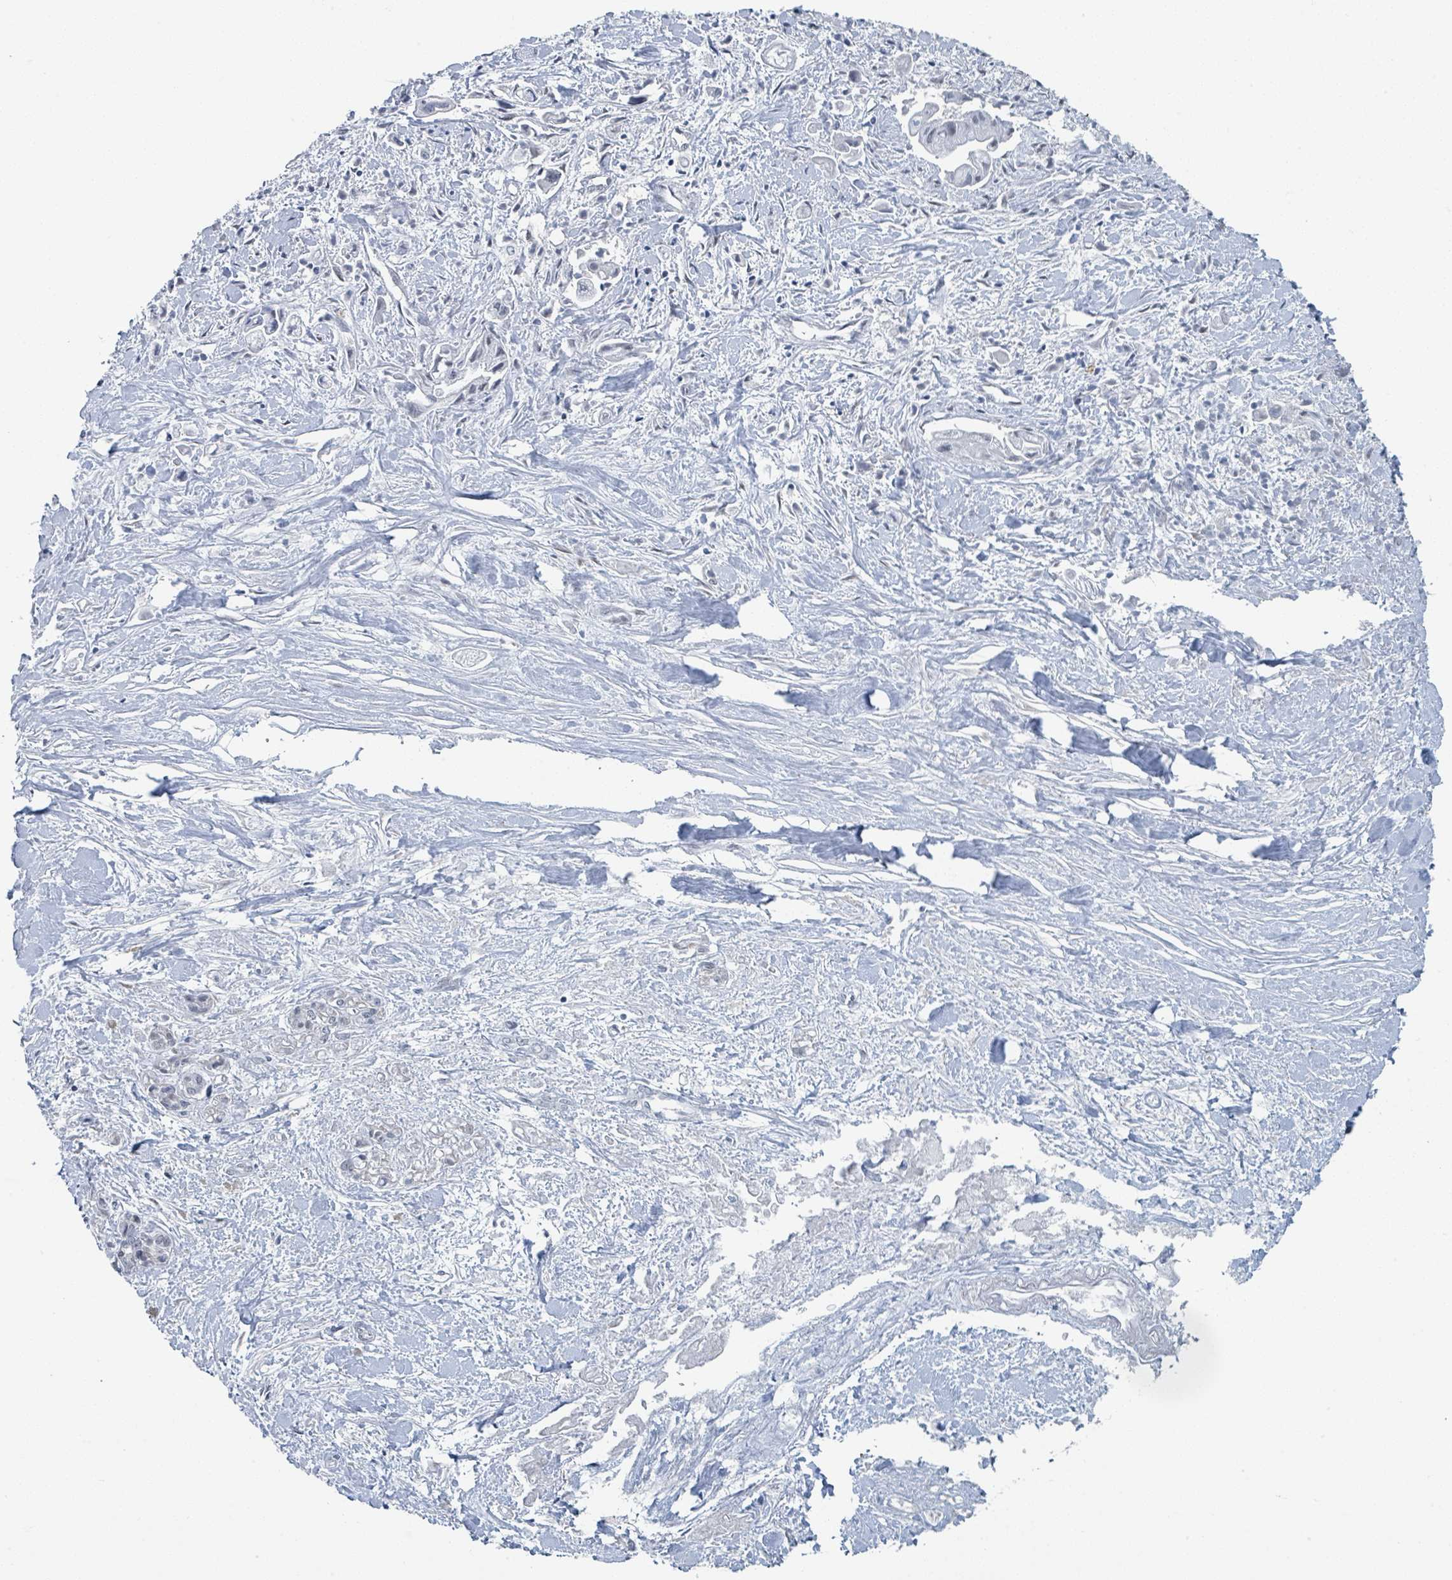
{"staining": {"intensity": "negative", "quantity": "none", "location": "none"}, "tissue": "pancreatic cancer", "cell_type": "Tumor cells", "image_type": "cancer", "snomed": [{"axis": "morphology", "description": "Adenocarcinoma, NOS"}, {"axis": "topography", "description": "Pancreas"}], "caption": "High power microscopy histopathology image of an immunohistochemistry image of adenocarcinoma (pancreatic), revealing no significant positivity in tumor cells.", "gene": "EHMT2", "patient": {"sex": "male", "age": 61}}